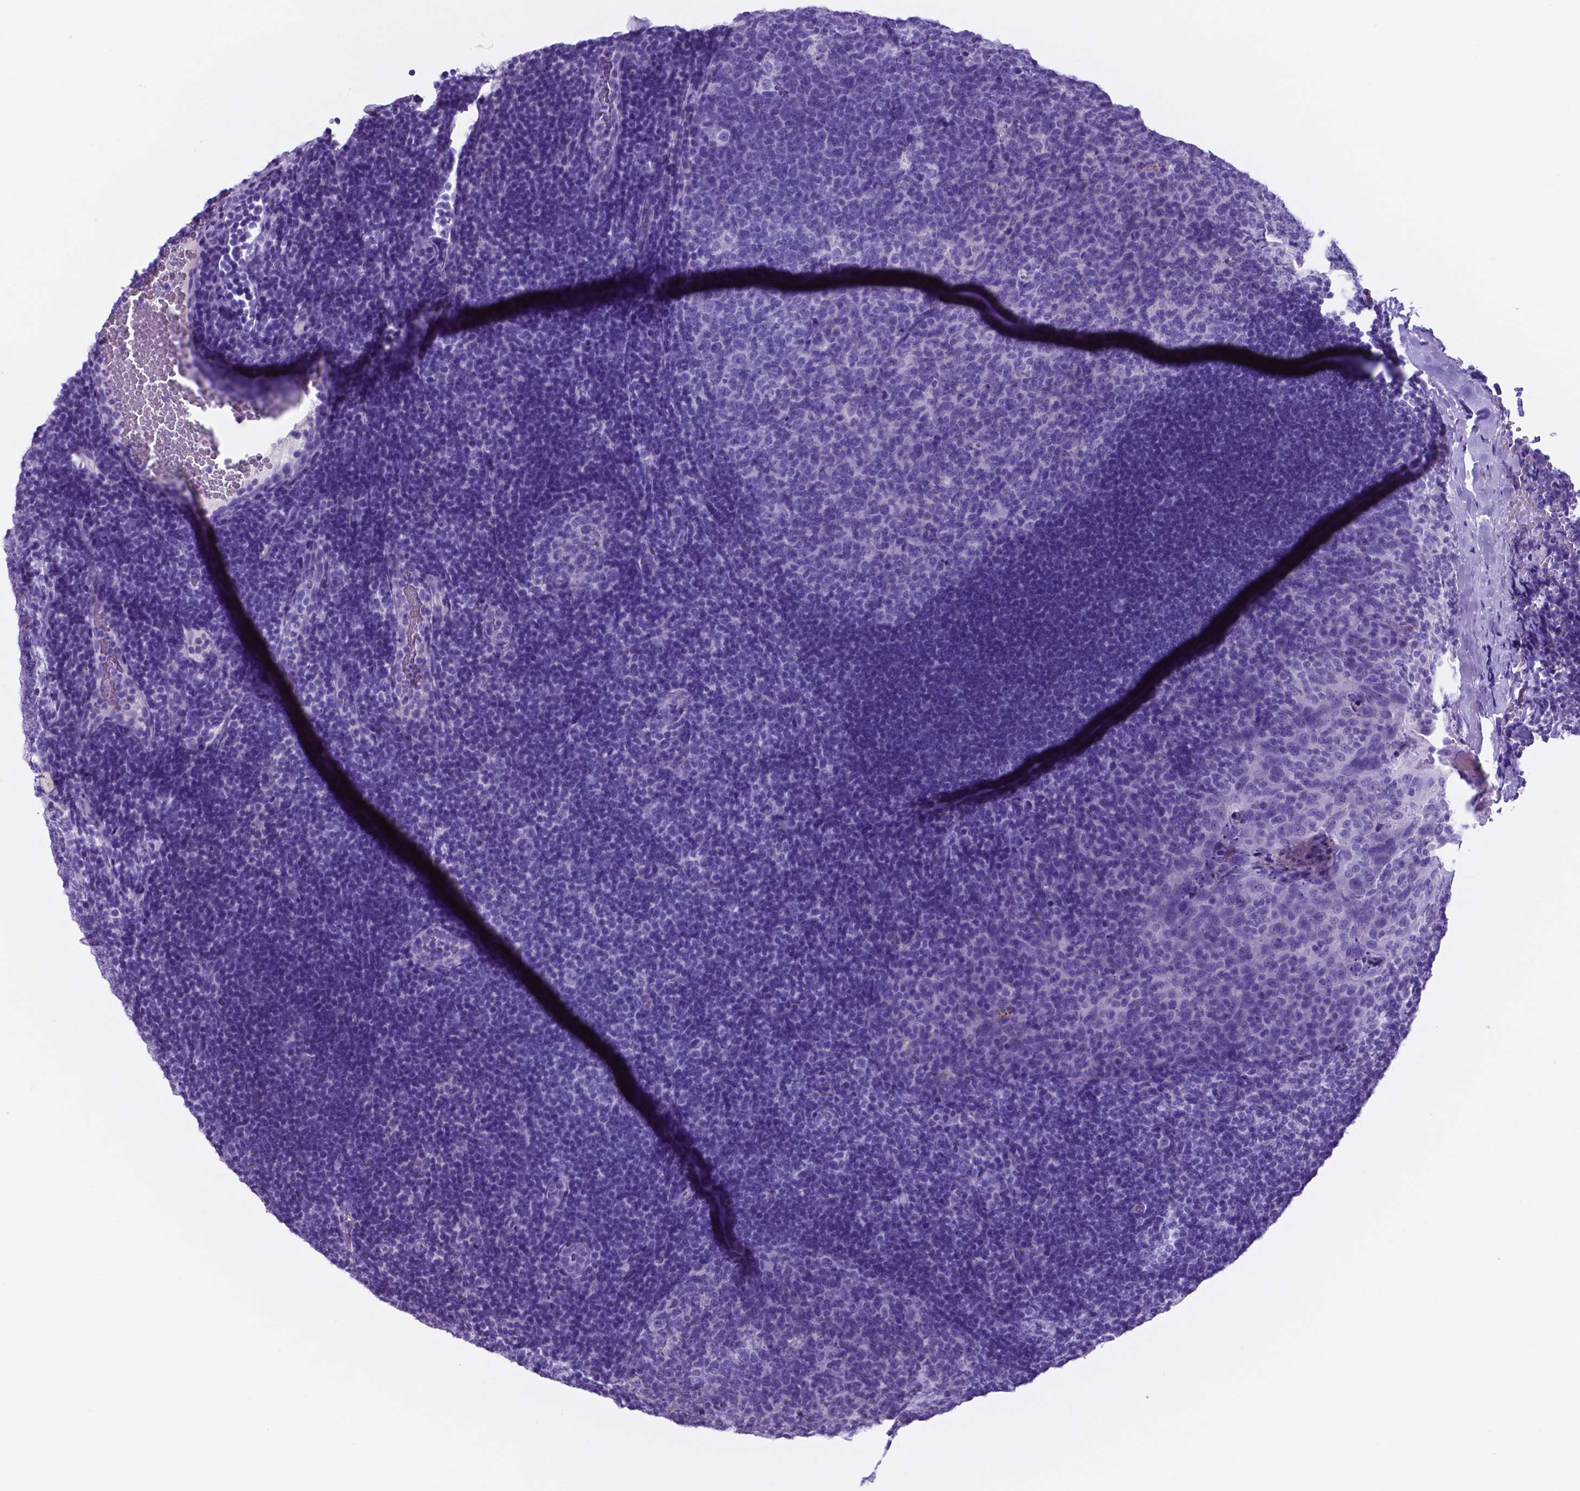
{"staining": {"intensity": "negative", "quantity": "none", "location": "none"}, "tissue": "tonsil", "cell_type": "Germinal center cells", "image_type": "normal", "snomed": [{"axis": "morphology", "description": "Normal tissue, NOS"}, {"axis": "topography", "description": "Tonsil"}], "caption": "This is an IHC image of normal human tonsil. There is no staining in germinal center cells.", "gene": "DNAAF8", "patient": {"sex": "male", "age": 17}}